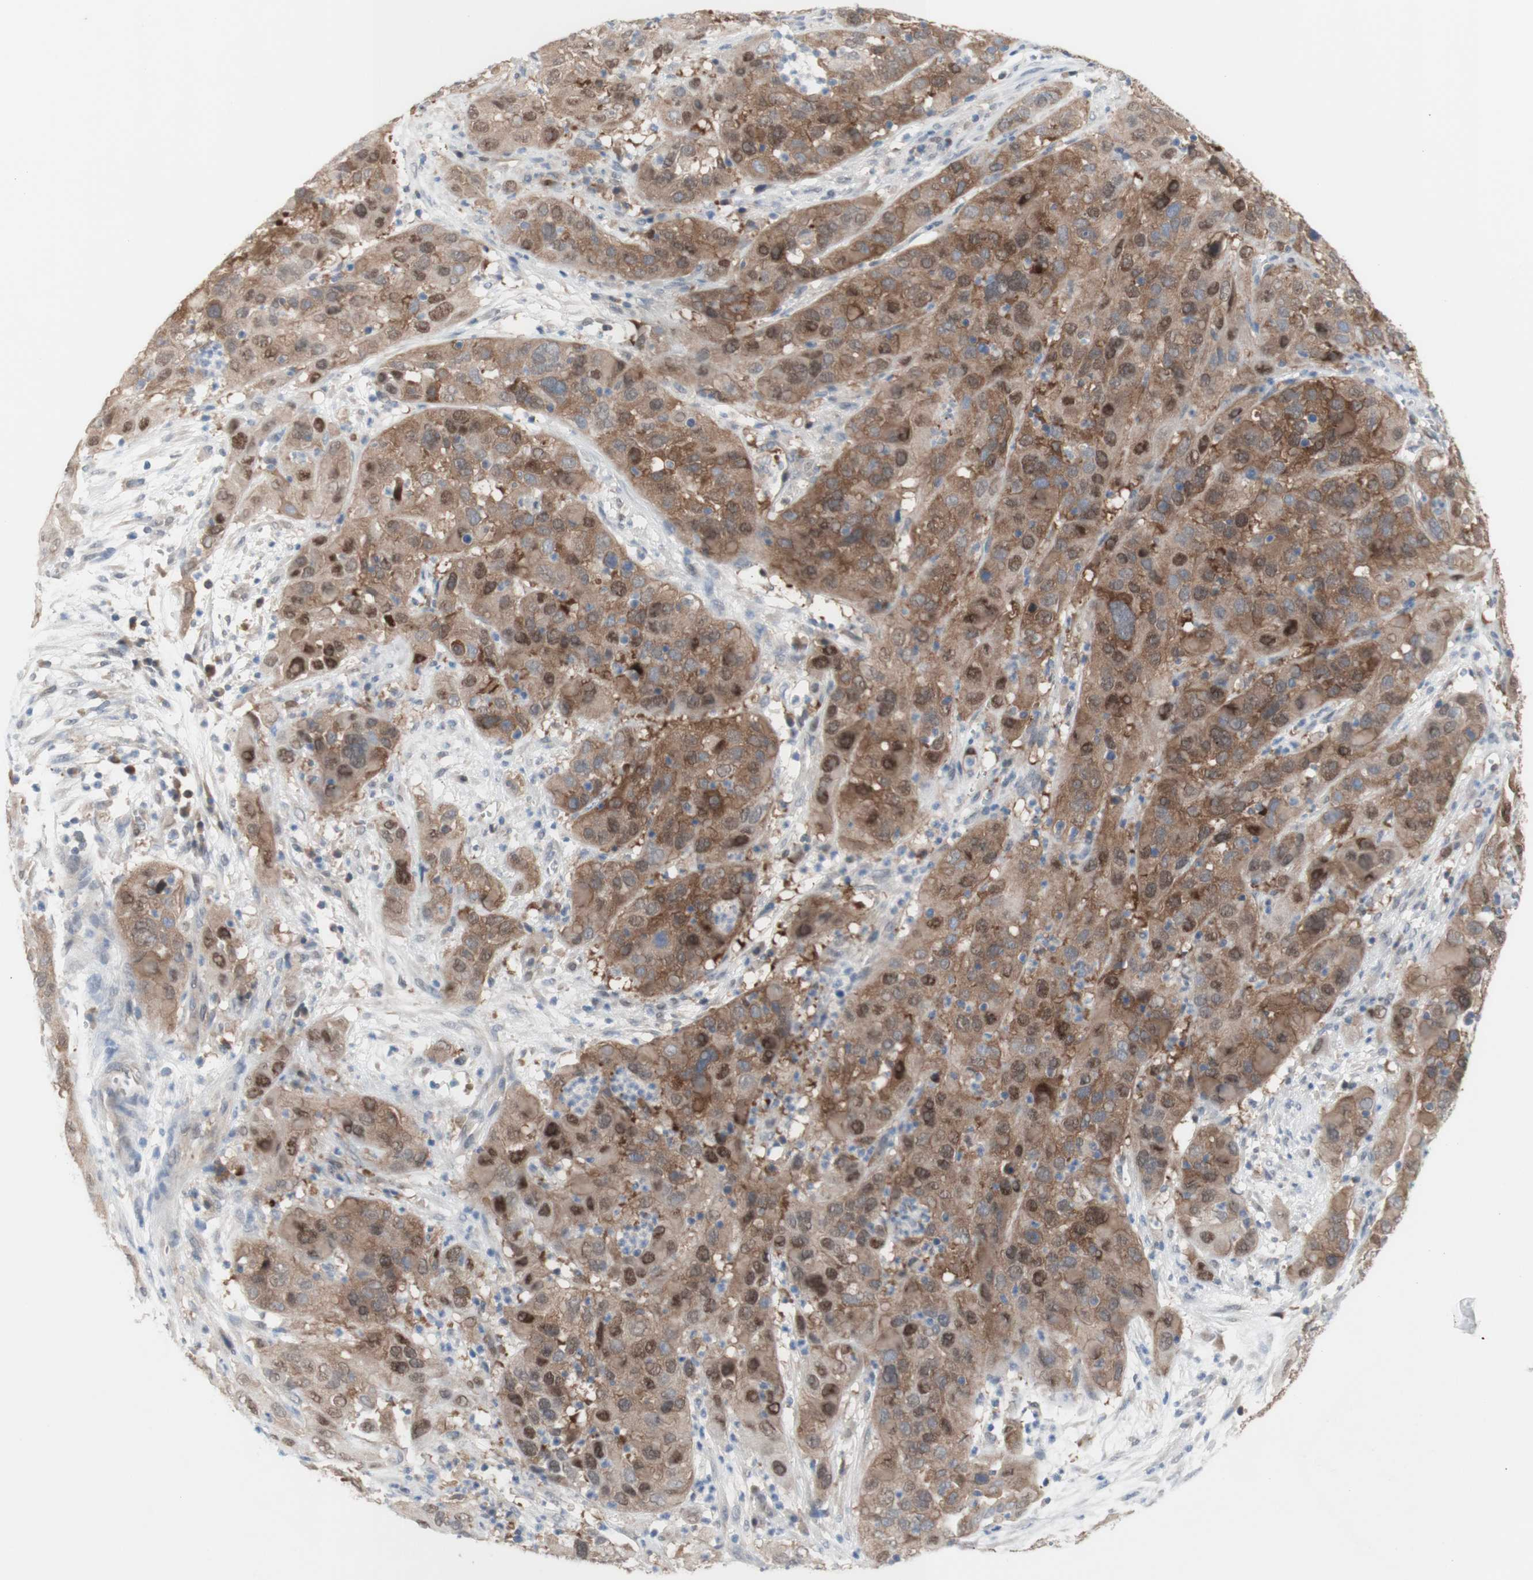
{"staining": {"intensity": "moderate", "quantity": ">75%", "location": "cytoplasmic/membranous,nuclear"}, "tissue": "cervical cancer", "cell_type": "Tumor cells", "image_type": "cancer", "snomed": [{"axis": "morphology", "description": "Squamous cell carcinoma, NOS"}, {"axis": "topography", "description": "Cervix"}], "caption": "Protein staining of squamous cell carcinoma (cervical) tissue reveals moderate cytoplasmic/membranous and nuclear staining in about >75% of tumor cells.", "gene": "PRMT5", "patient": {"sex": "female", "age": 32}}